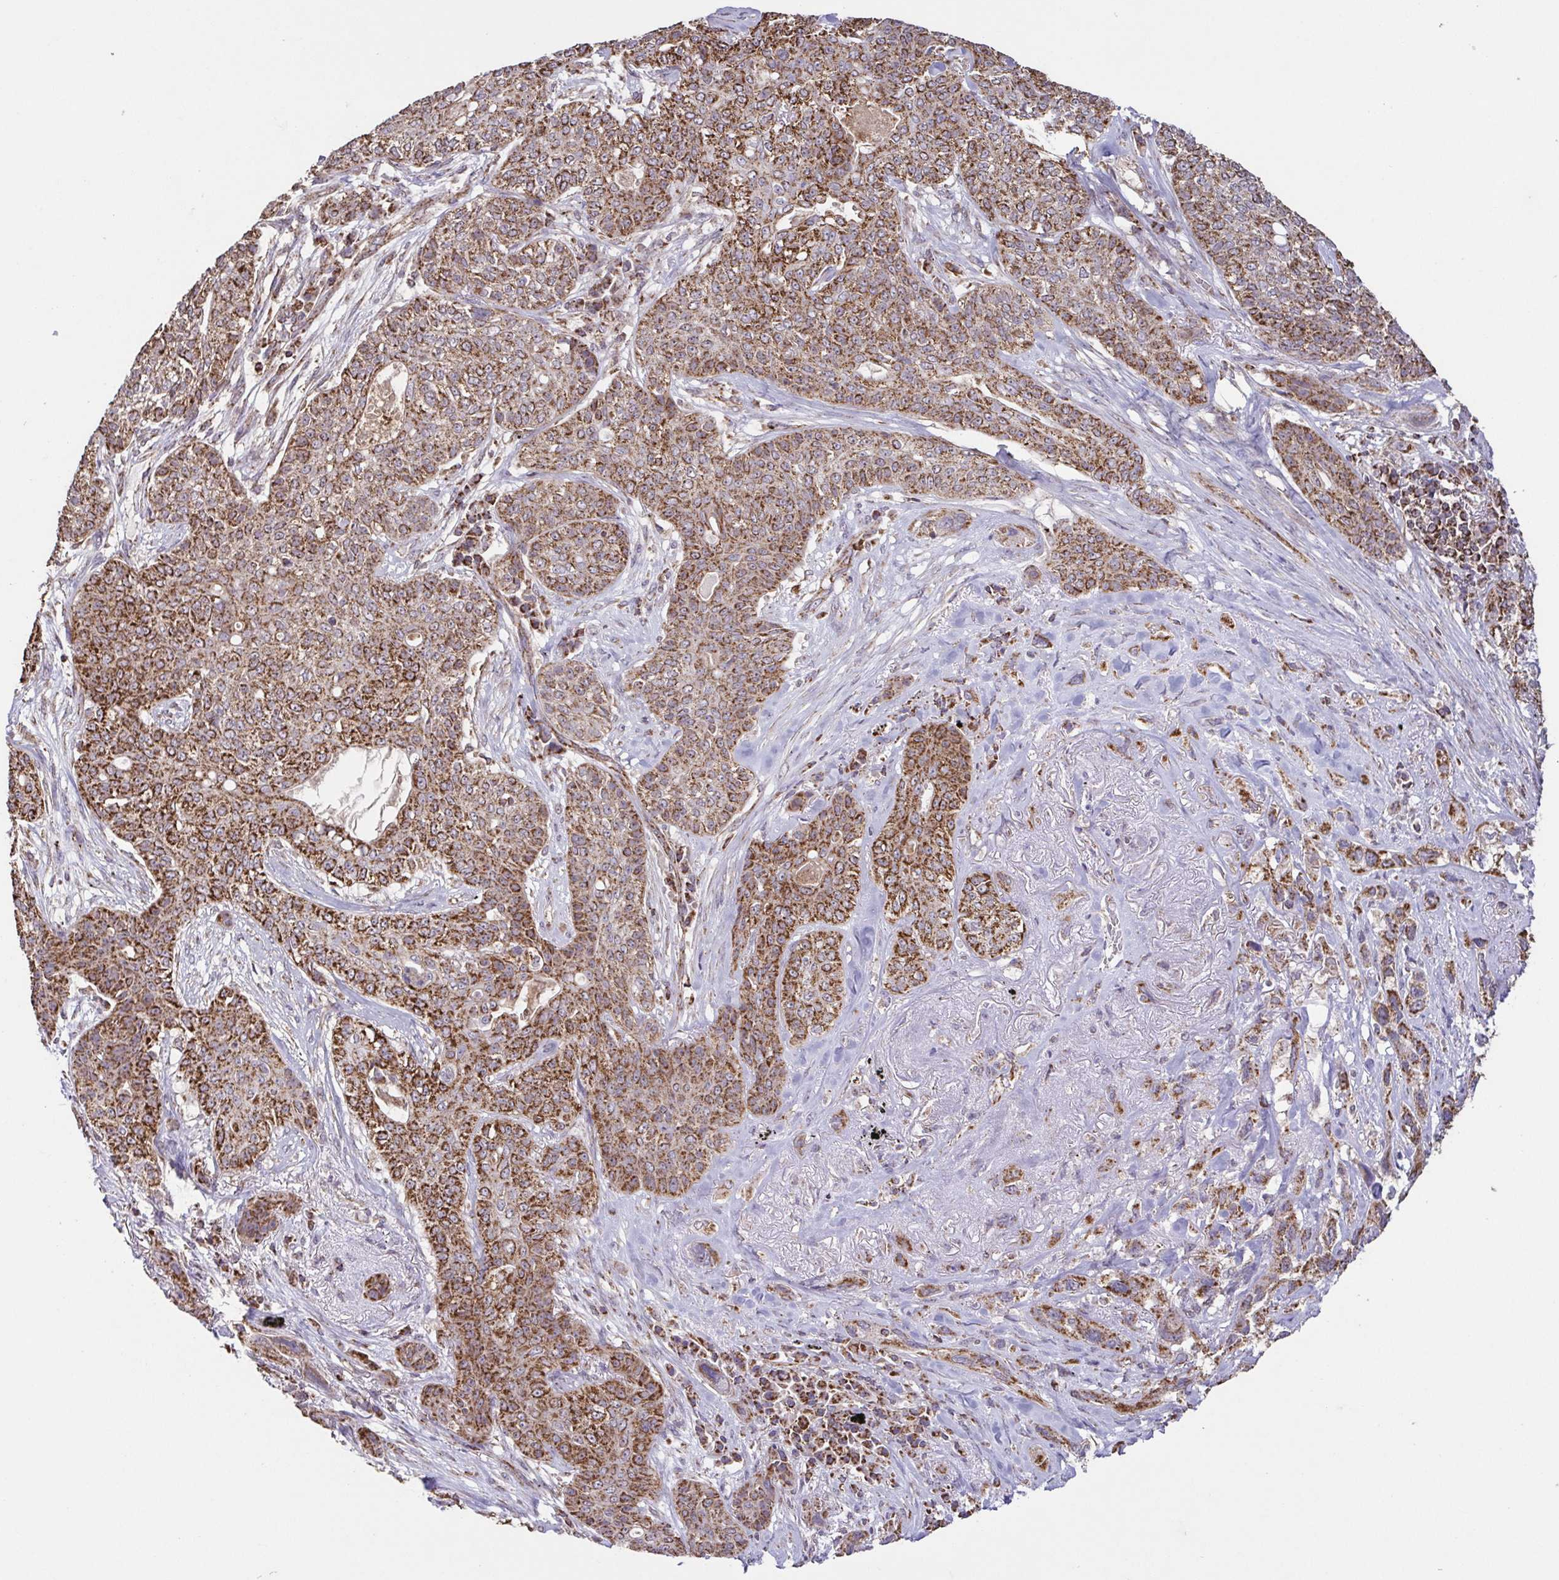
{"staining": {"intensity": "moderate", "quantity": ">75%", "location": "cytoplasmic/membranous"}, "tissue": "lung cancer", "cell_type": "Tumor cells", "image_type": "cancer", "snomed": [{"axis": "morphology", "description": "Squamous cell carcinoma, NOS"}, {"axis": "topography", "description": "Lung"}], "caption": "DAB (3,3'-diaminobenzidine) immunohistochemical staining of squamous cell carcinoma (lung) shows moderate cytoplasmic/membranous protein staining in about >75% of tumor cells. (DAB (3,3'-diaminobenzidine) = brown stain, brightfield microscopy at high magnification).", "gene": "DIP2B", "patient": {"sex": "female", "age": 70}}